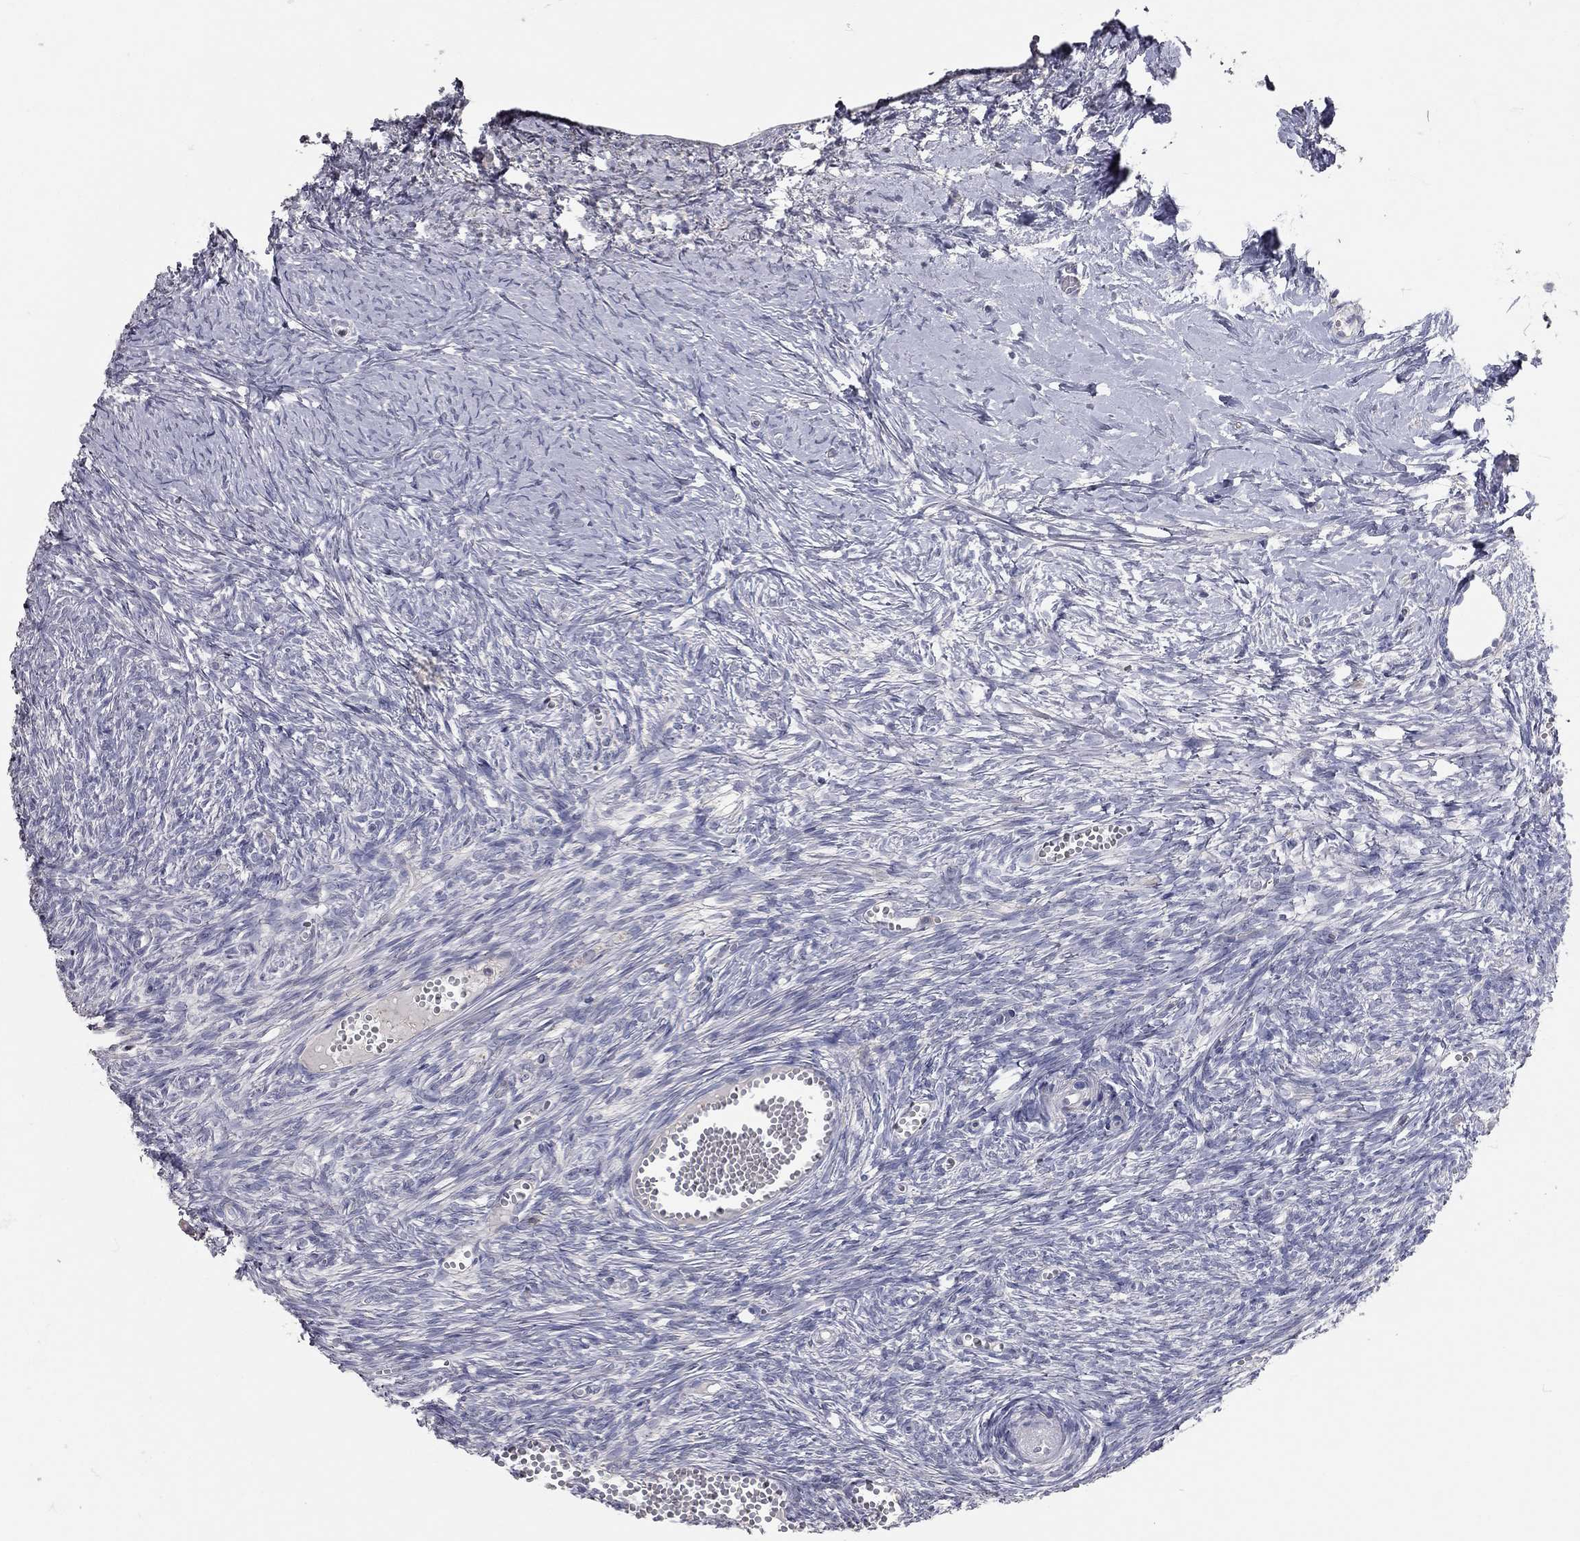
{"staining": {"intensity": "negative", "quantity": "none", "location": "none"}, "tissue": "ovary", "cell_type": "Follicle cells", "image_type": "normal", "snomed": [{"axis": "morphology", "description": "Normal tissue, NOS"}, {"axis": "topography", "description": "Ovary"}], "caption": "This image is of benign ovary stained with immunohistochemistry (IHC) to label a protein in brown with the nuclei are counter-stained blue. There is no staining in follicle cells.", "gene": "XAGE2", "patient": {"sex": "female", "age": 43}}